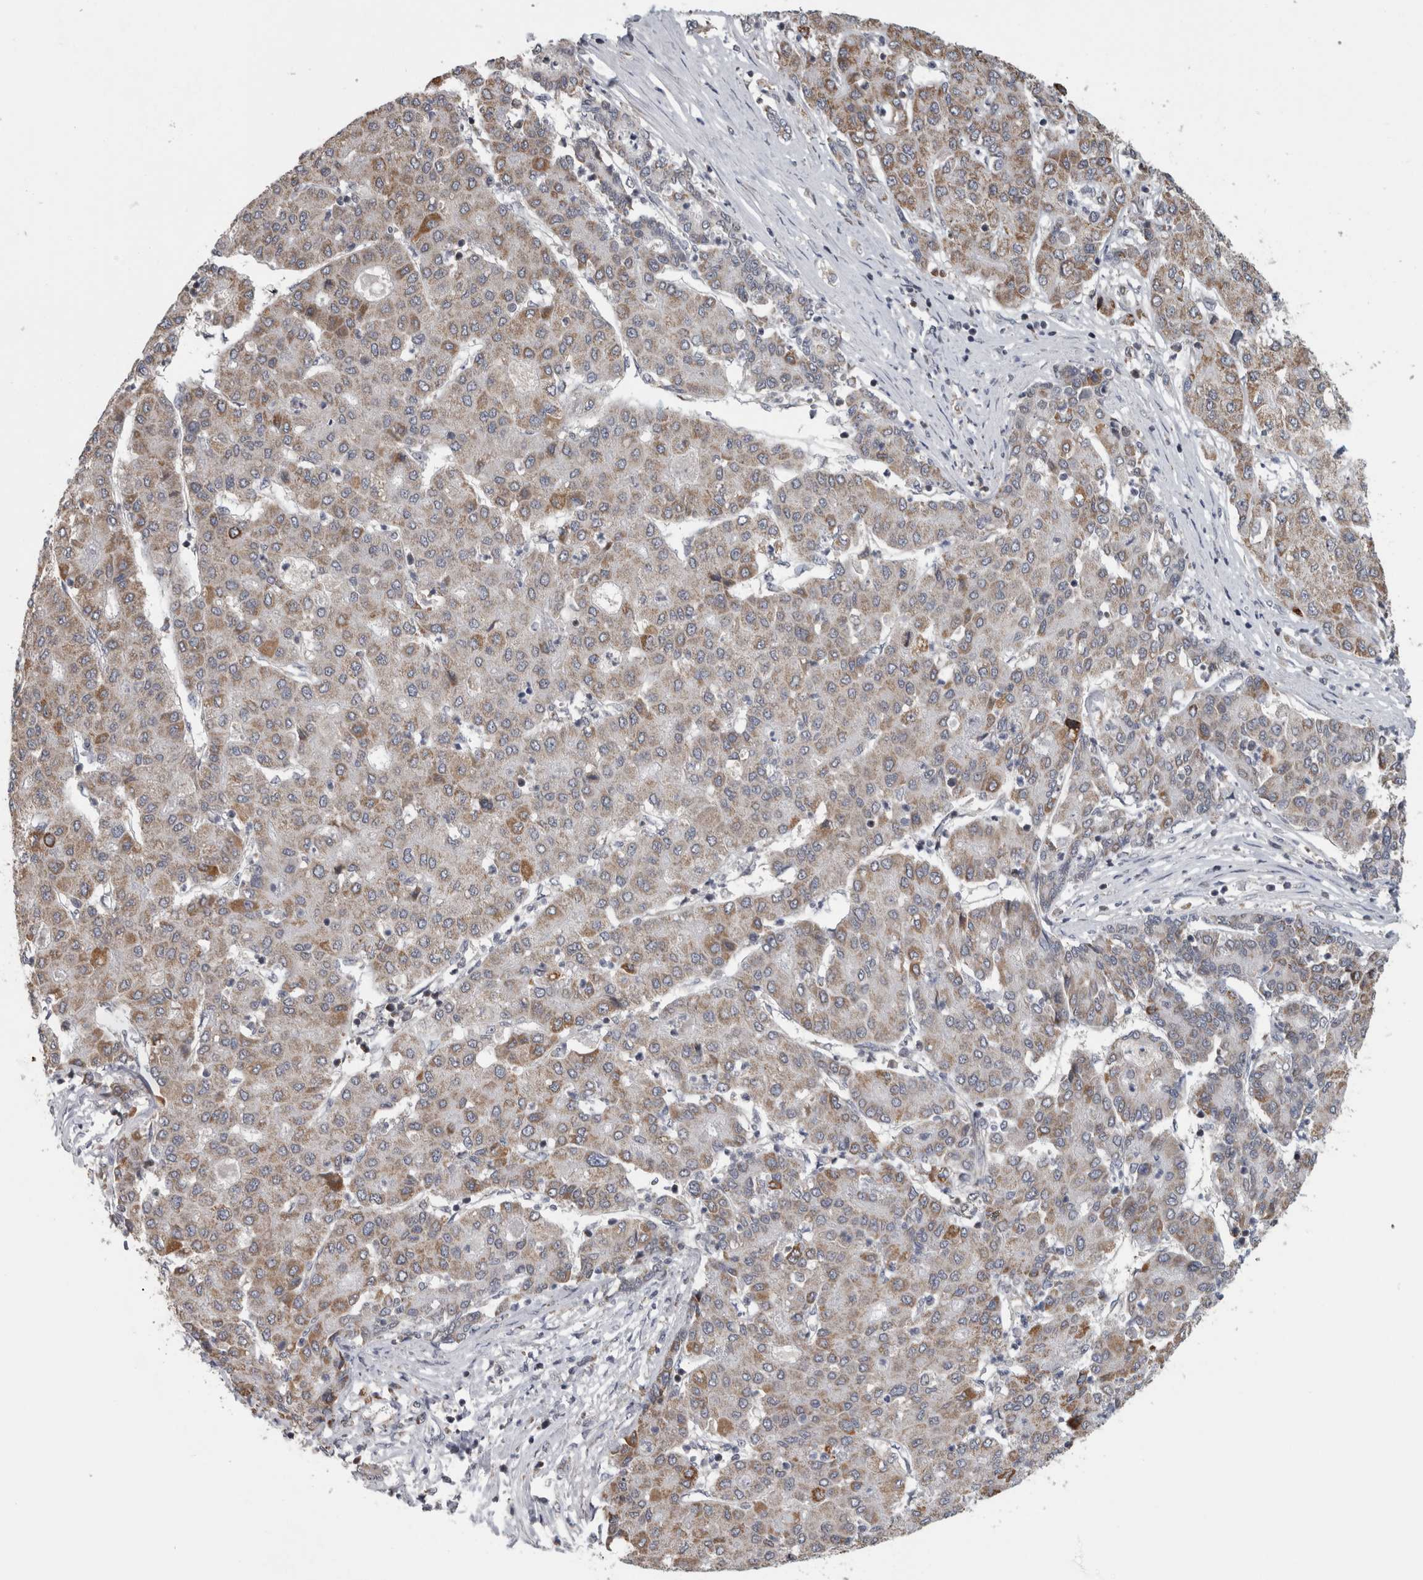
{"staining": {"intensity": "weak", "quantity": ">75%", "location": "cytoplasmic/membranous"}, "tissue": "liver cancer", "cell_type": "Tumor cells", "image_type": "cancer", "snomed": [{"axis": "morphology", "description": "Carcinoma, Hepatocellular, NOS"}, {"axis": "topography", "description": "Liver"}], "caption": "Weak cytoplasmic/membranous positivity is present in about >75% of tumor cells in hepatocellular carcinoma (liver).", "gene": "OR2K2", "patient": {"sex": "male", "age": 65}}